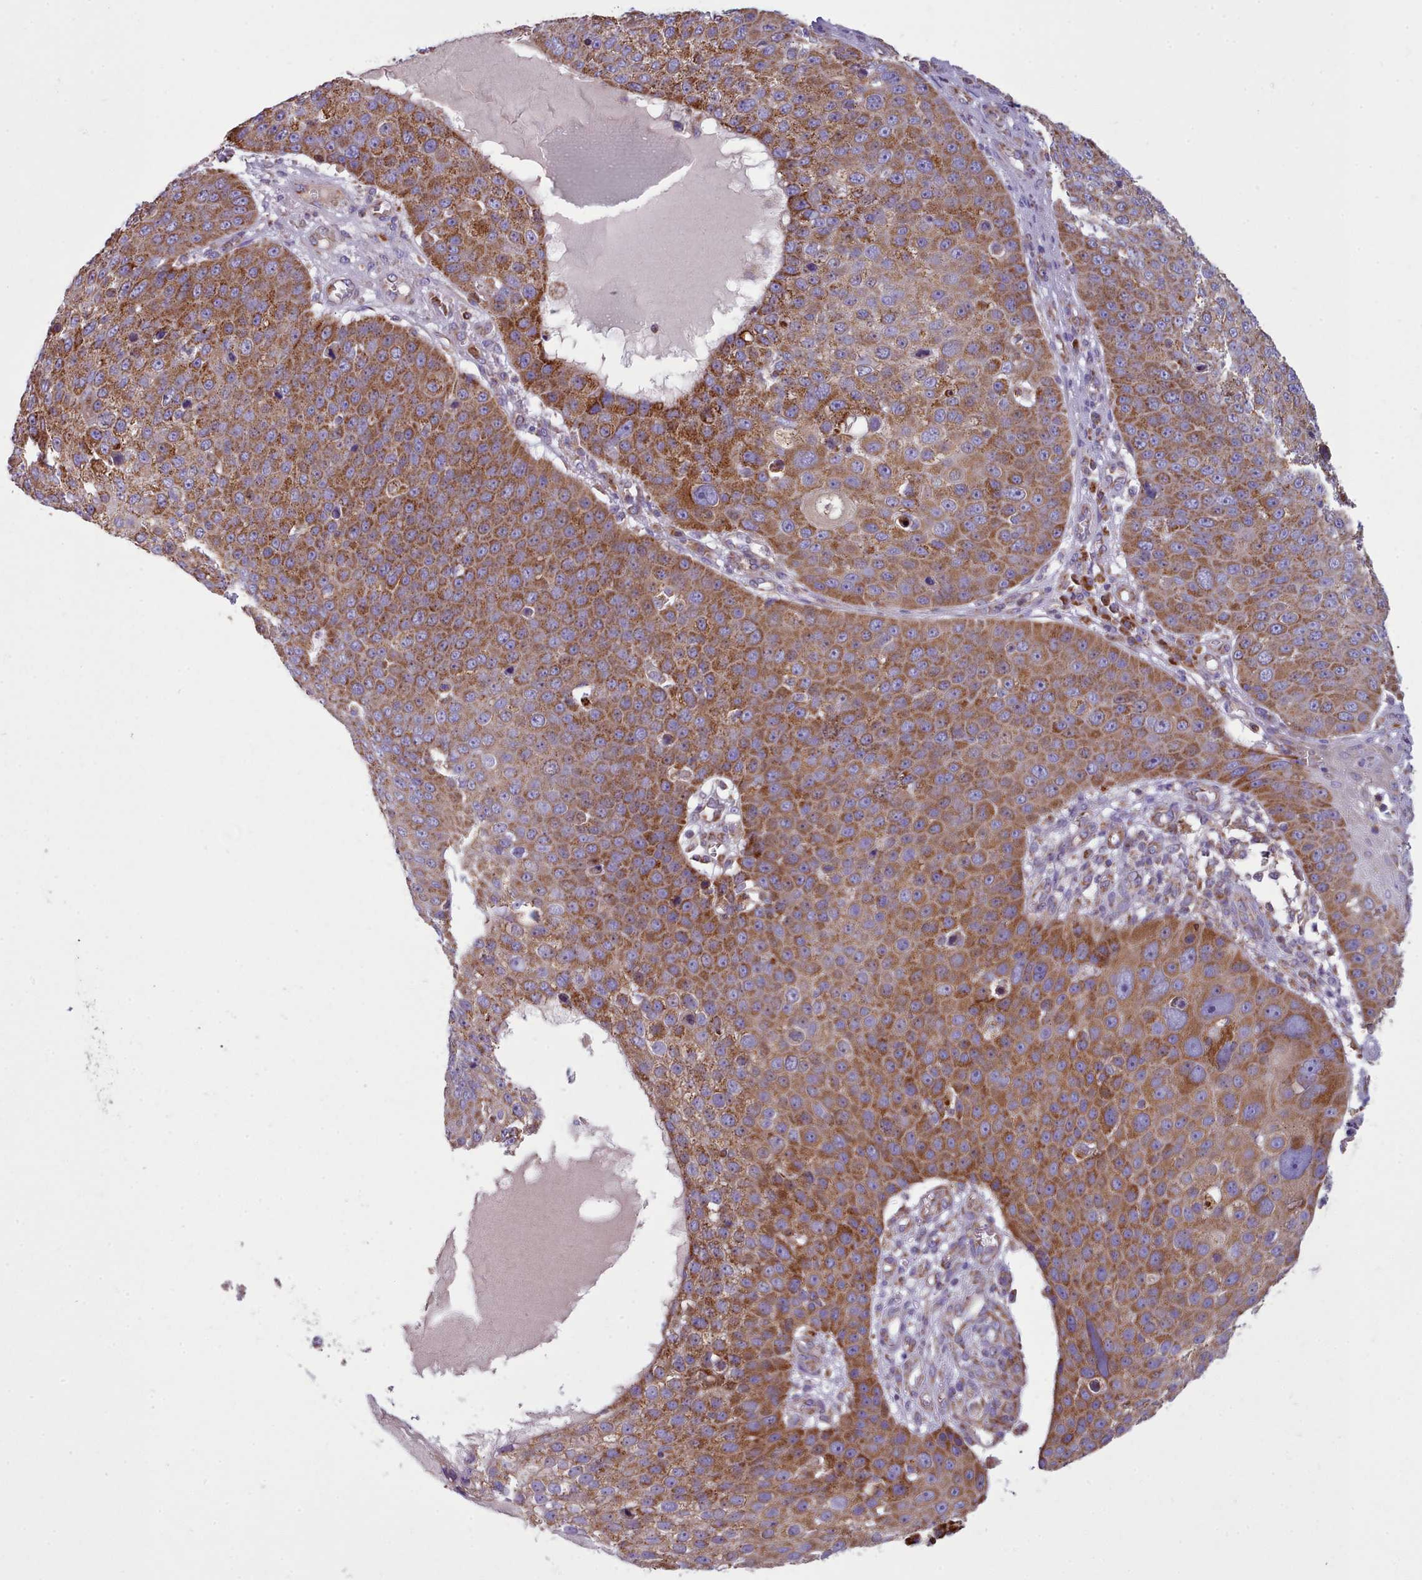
{"staining": {"intensity": "strong", "quantity": ">75%", "location": "cytoplasmic/membranous"}, "tissue": "skin cancer", "cell_type": "Tumor cells", "image_type": "cancer", "snomed": [{"axis": "morphology", "description": "Squamous cell carcinoma, NOS"}, {"axis": "topography", "description": "Skin"}], "caption": "High-power microscopy captured an immunohistochemistry micrograph of squamous cell carcinoma (skin), revealing strong cytoplasmic/membranous staining in approximately >75% of tumor cells. (Stains: DAB in brown, nuclei in blue, Microscopy: brightfield microscopy at high magnification).", "gene": "SRP54", "patient": {"sex": "male", "age": 71}}